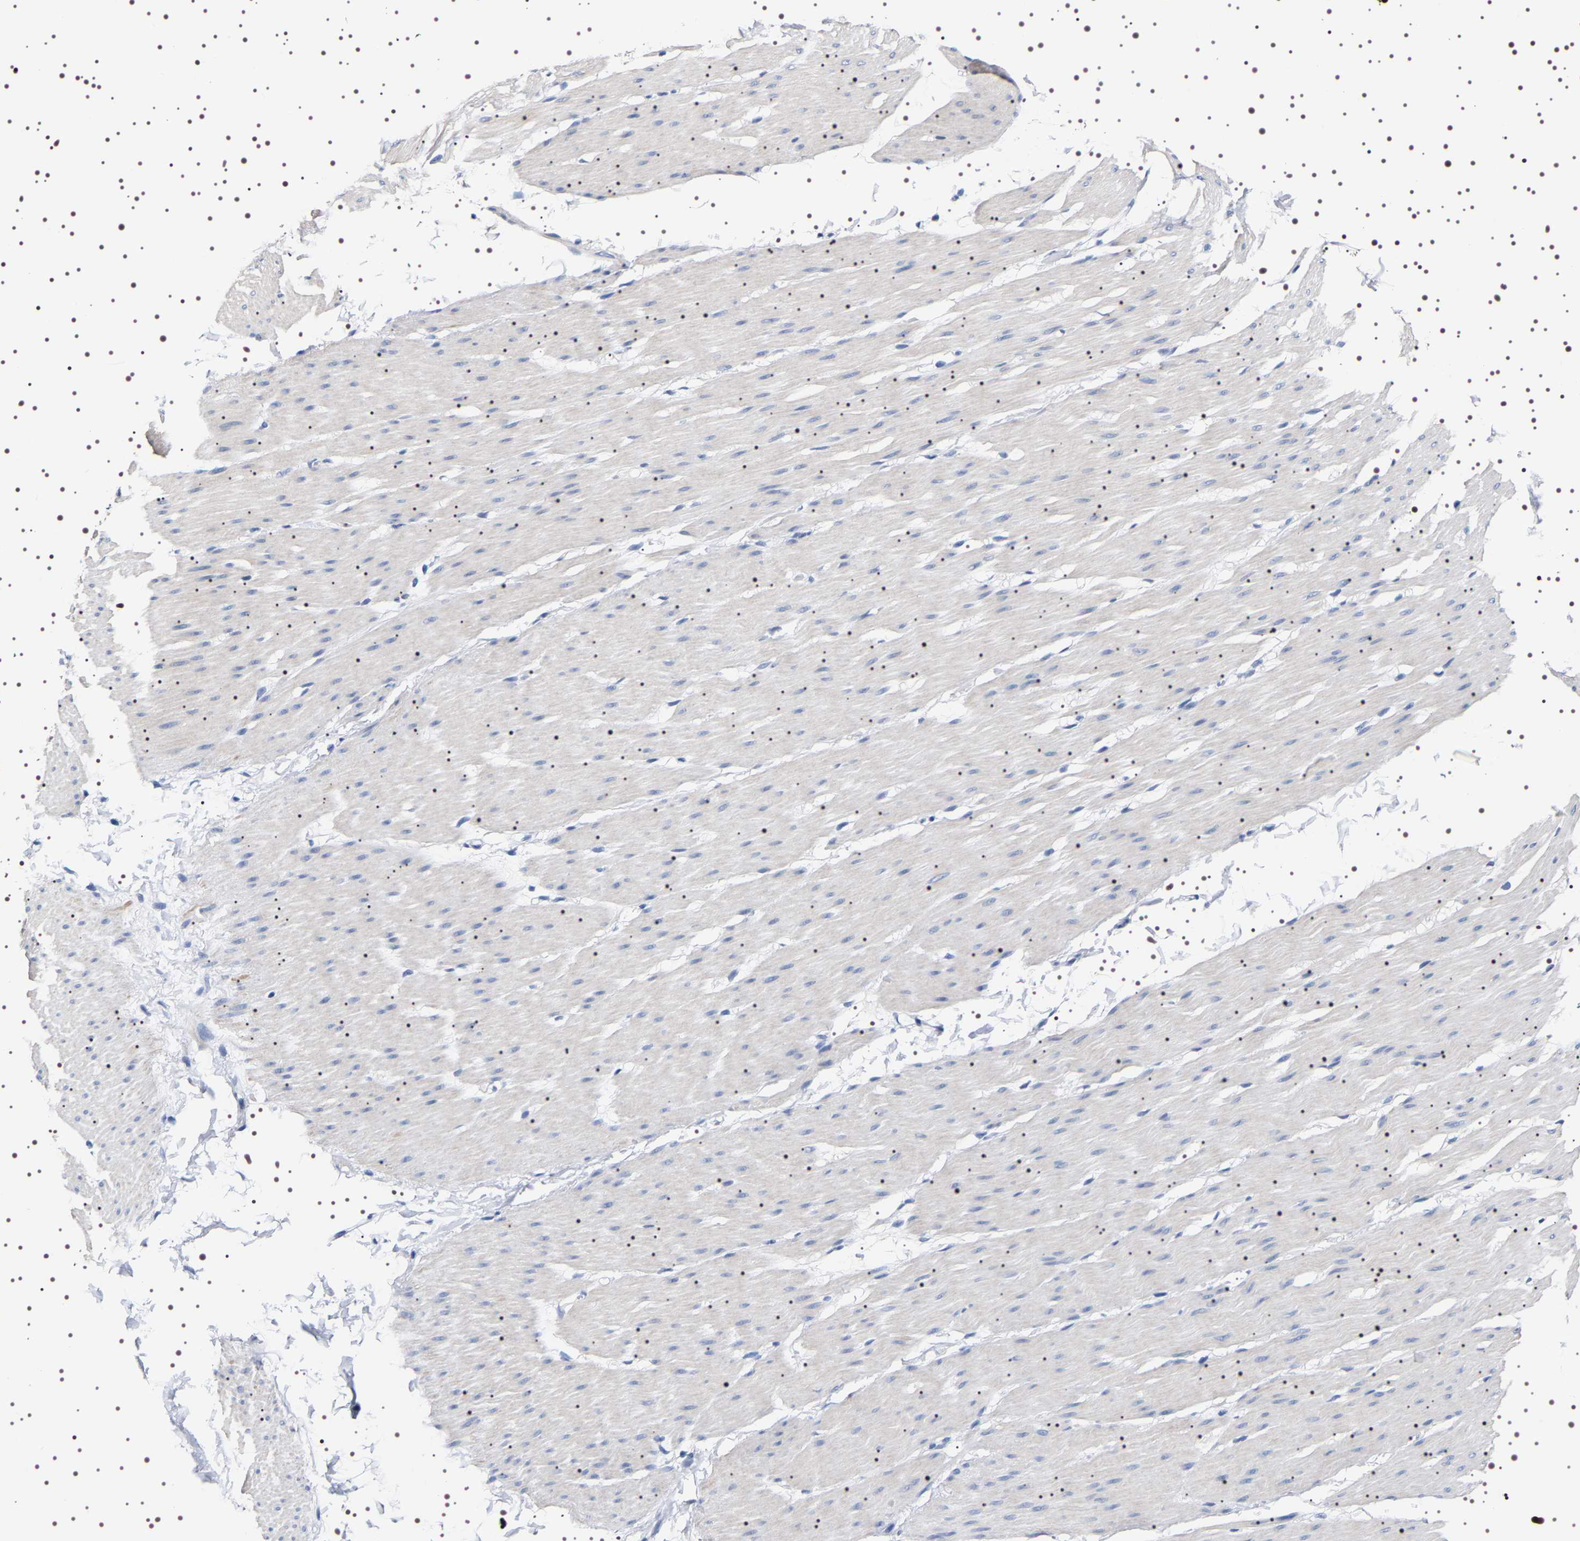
{"staining": {"intensity": "negative", "quantity": "none", "location": "none"}, "tissue": "smooth muscle", "cell_type": "Smooth muscle cells", "image_type": "normal", "snomed": [{"axis": "morphology", "description": "Normal tissue, NOS"}, {"axis": "topography", "description": "Smooth muscle"}, {"axis": "topography", "description": "Colon"}], "caption": "Immunohistochemistry (IHC) image of benign smooth muscle: human smooth muscle stained with DAB (3,3'-diaminobenzidine) displays no significant protein expression in smooth muscle cells.", "gene": "UBQLN3", "patient": {"sex": "male", "age": 67}}